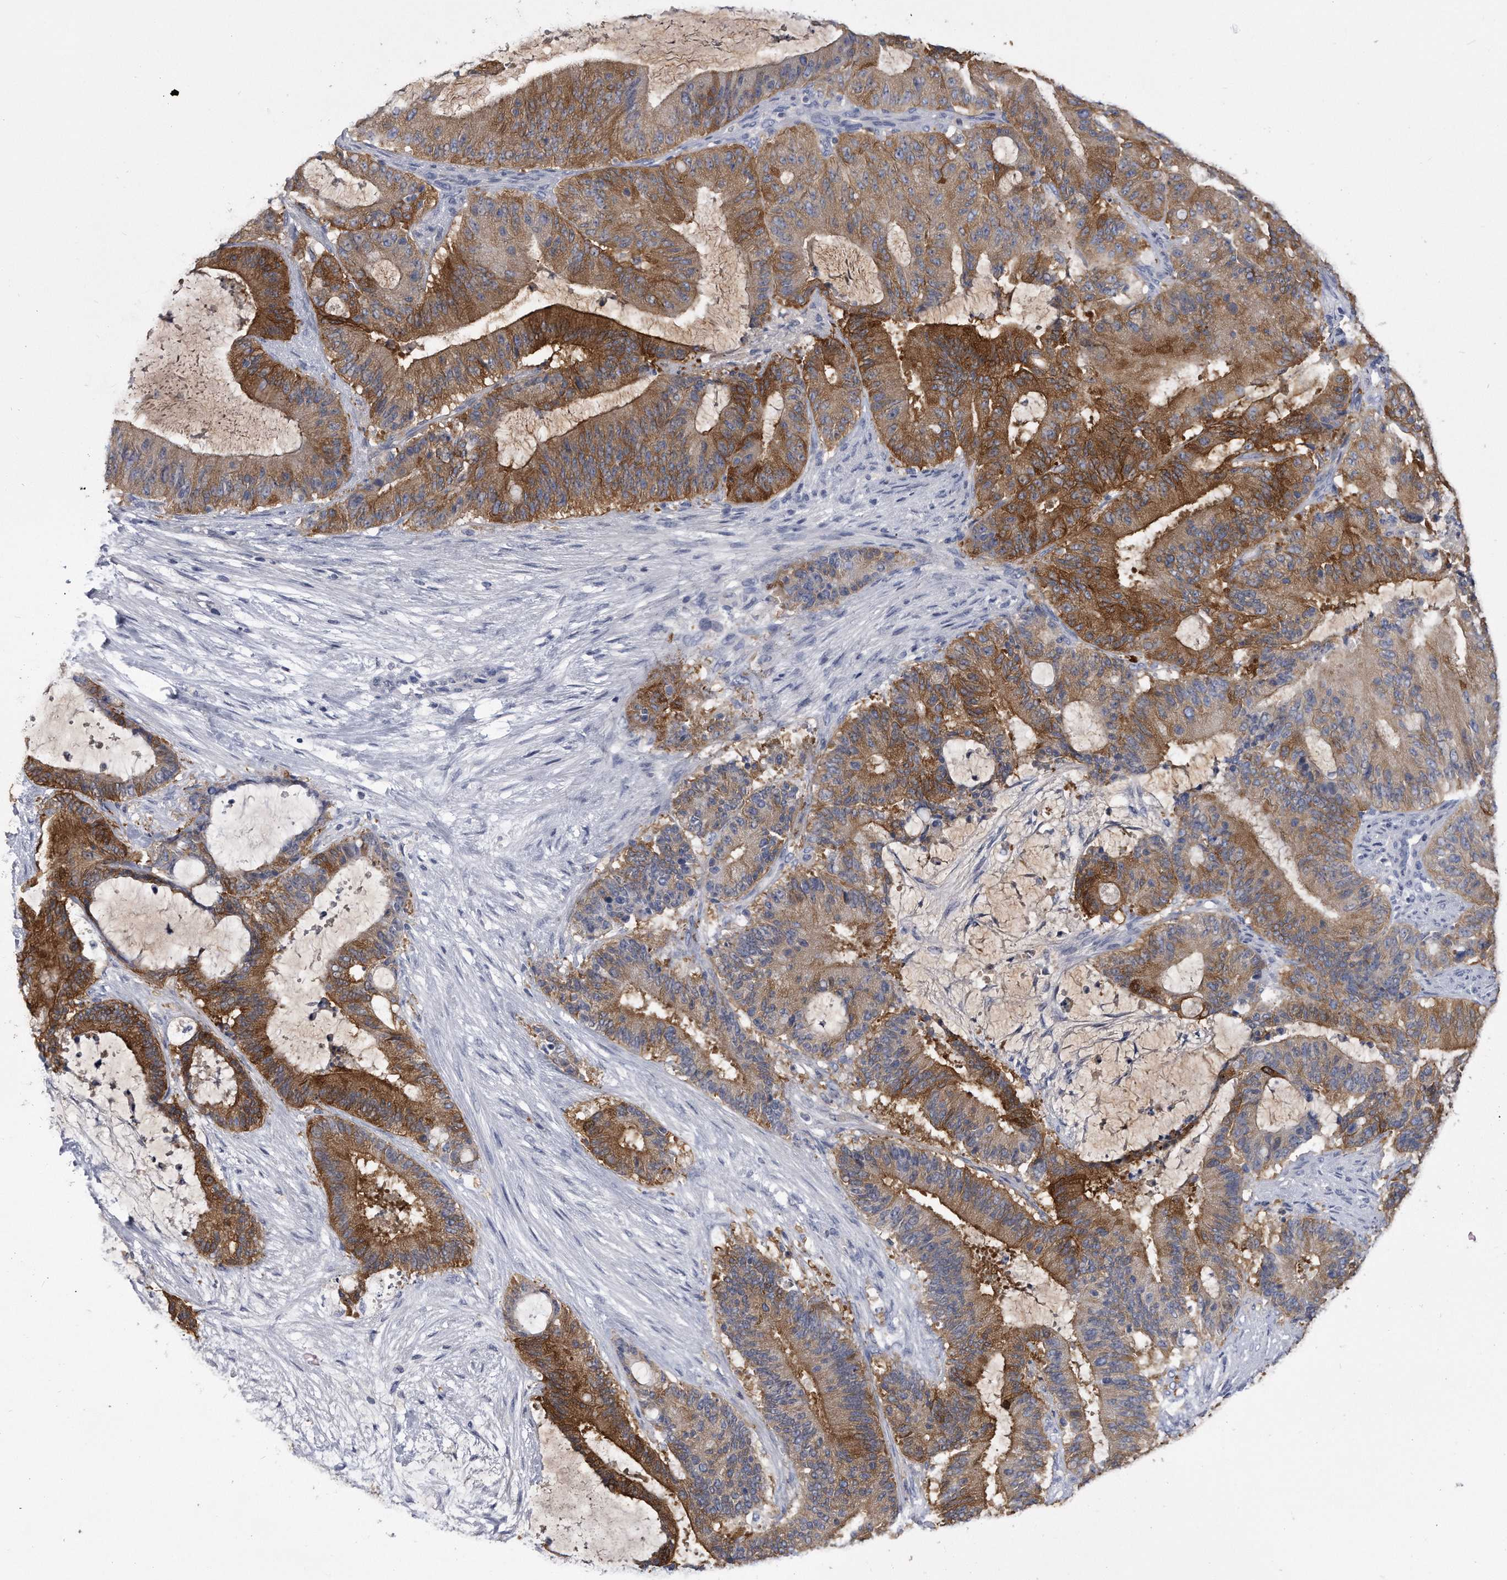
{"staining": {"intensity": "strong", "quantity": "25%-75%", "location": "cytoplasmic/membranous"}, "tissue": "liver cancer", "cell_type": "Tumor cells", "image_type": "cancer", "snomed": [{"axis": "morphology", "description": "Normal tissue, NOS"}, {"axis": "morphology", "description": "Cholangiocarcinoma"}, {"axis": "topography", "description": "Liver"}, {"axis": "topography", "description": "Peripheral nerve tissue"}], "caption": "Liver cholangiocarcinoma stained for a protein reveals strong cytoplasmic/membranous positivity in tumor cells.", "gene": "PYGB", "patient": {"sex": "female", "age": 73}}